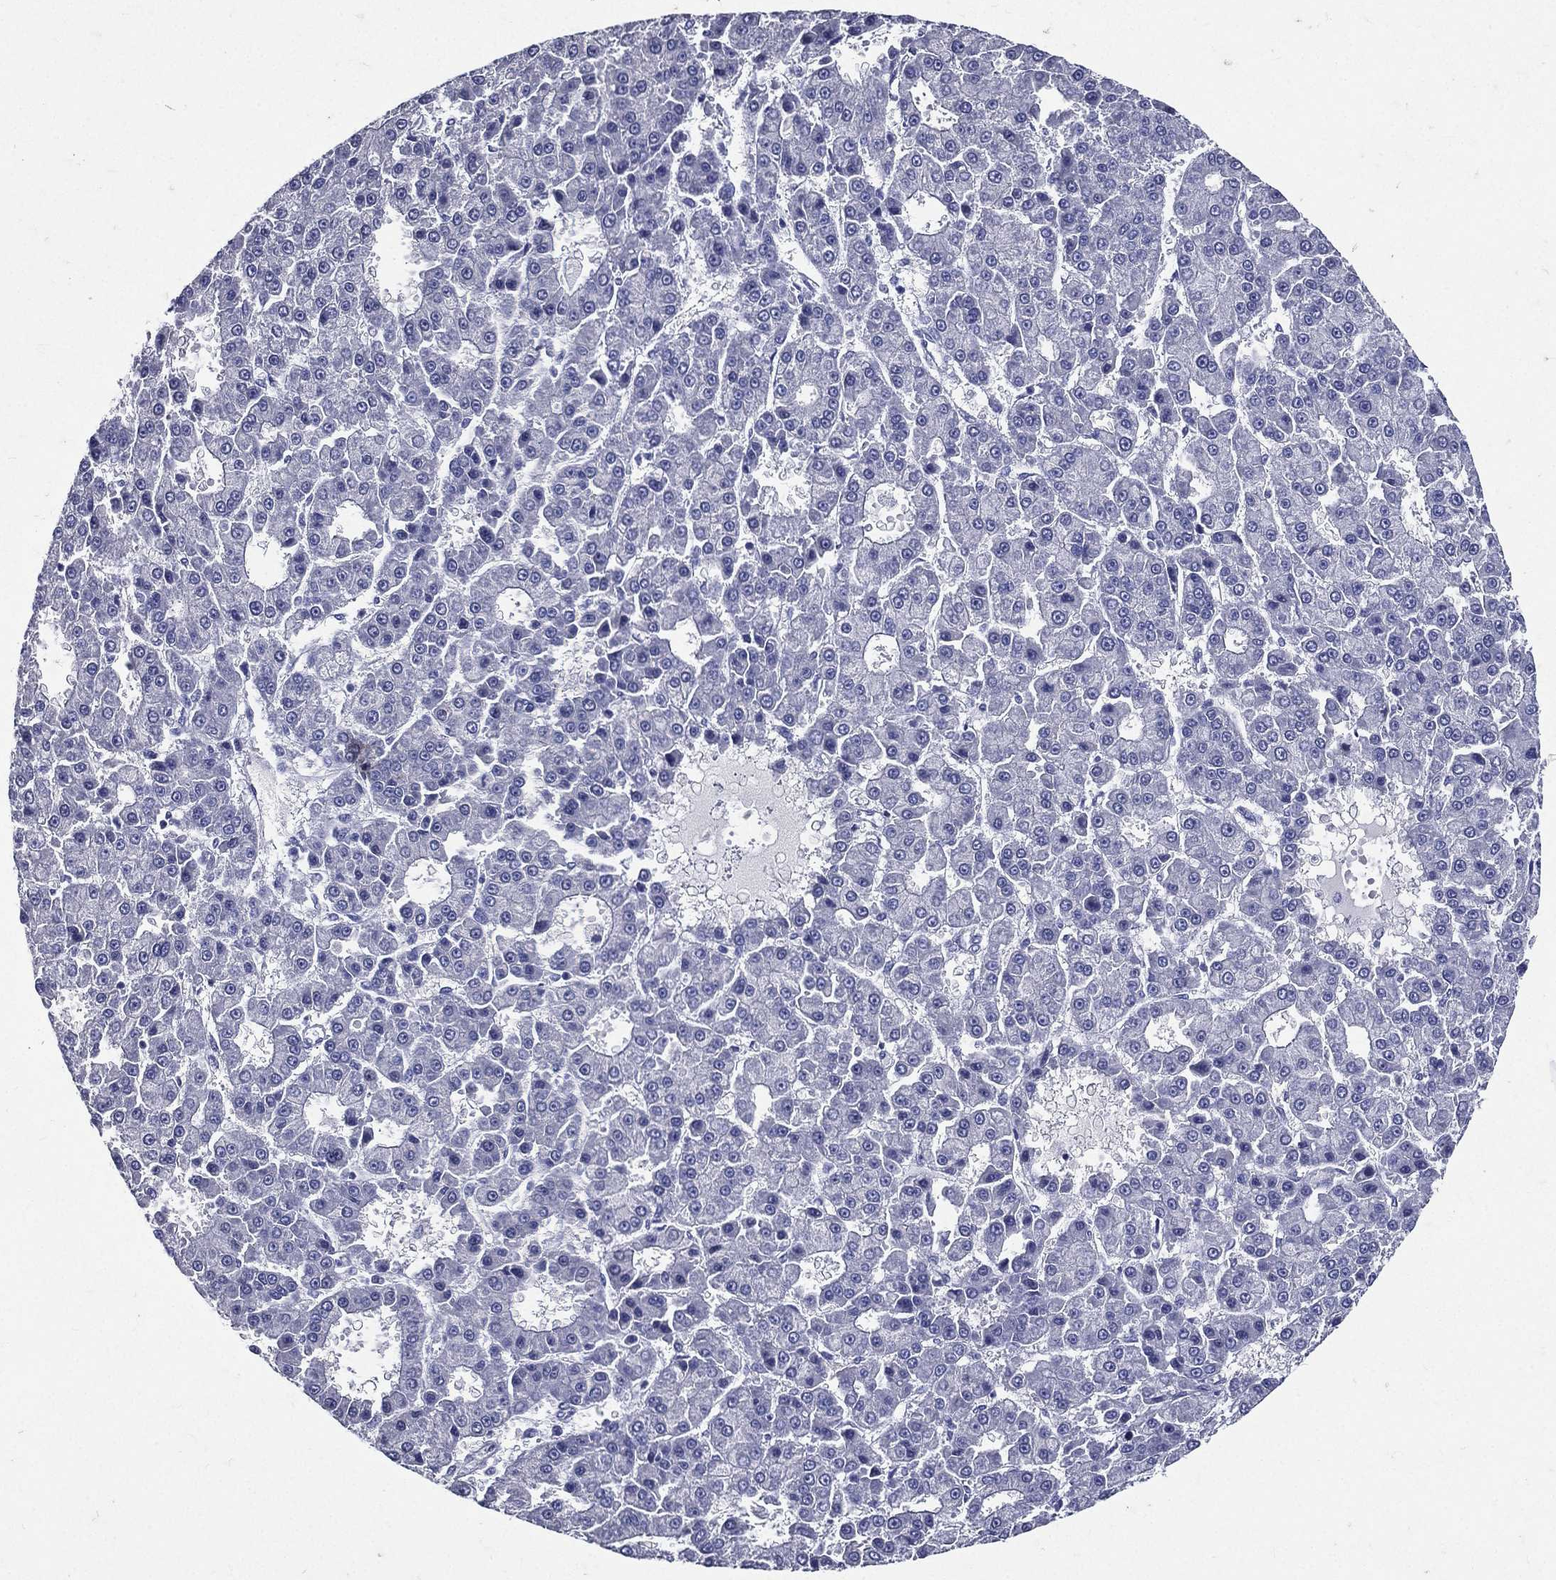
{"staining": {"intensity": "negative", "quantity": "none", "location": "none"}, "tissue": "liver cancer", "cell_type": "Tumor cells", "image_type": "cancer", "snomed": [{"axis": "morphology", "description": "Carcinoma, Hepatocellular, NOS"}, {"axis": "topography", "description": "Liver"}], "caption": "Immunohistochemistry of liver hepatocellular carcinoma reveals no staining in tumor cells.", "gene": "TGM1", "patient": {"sex": "male", "age": 70}}